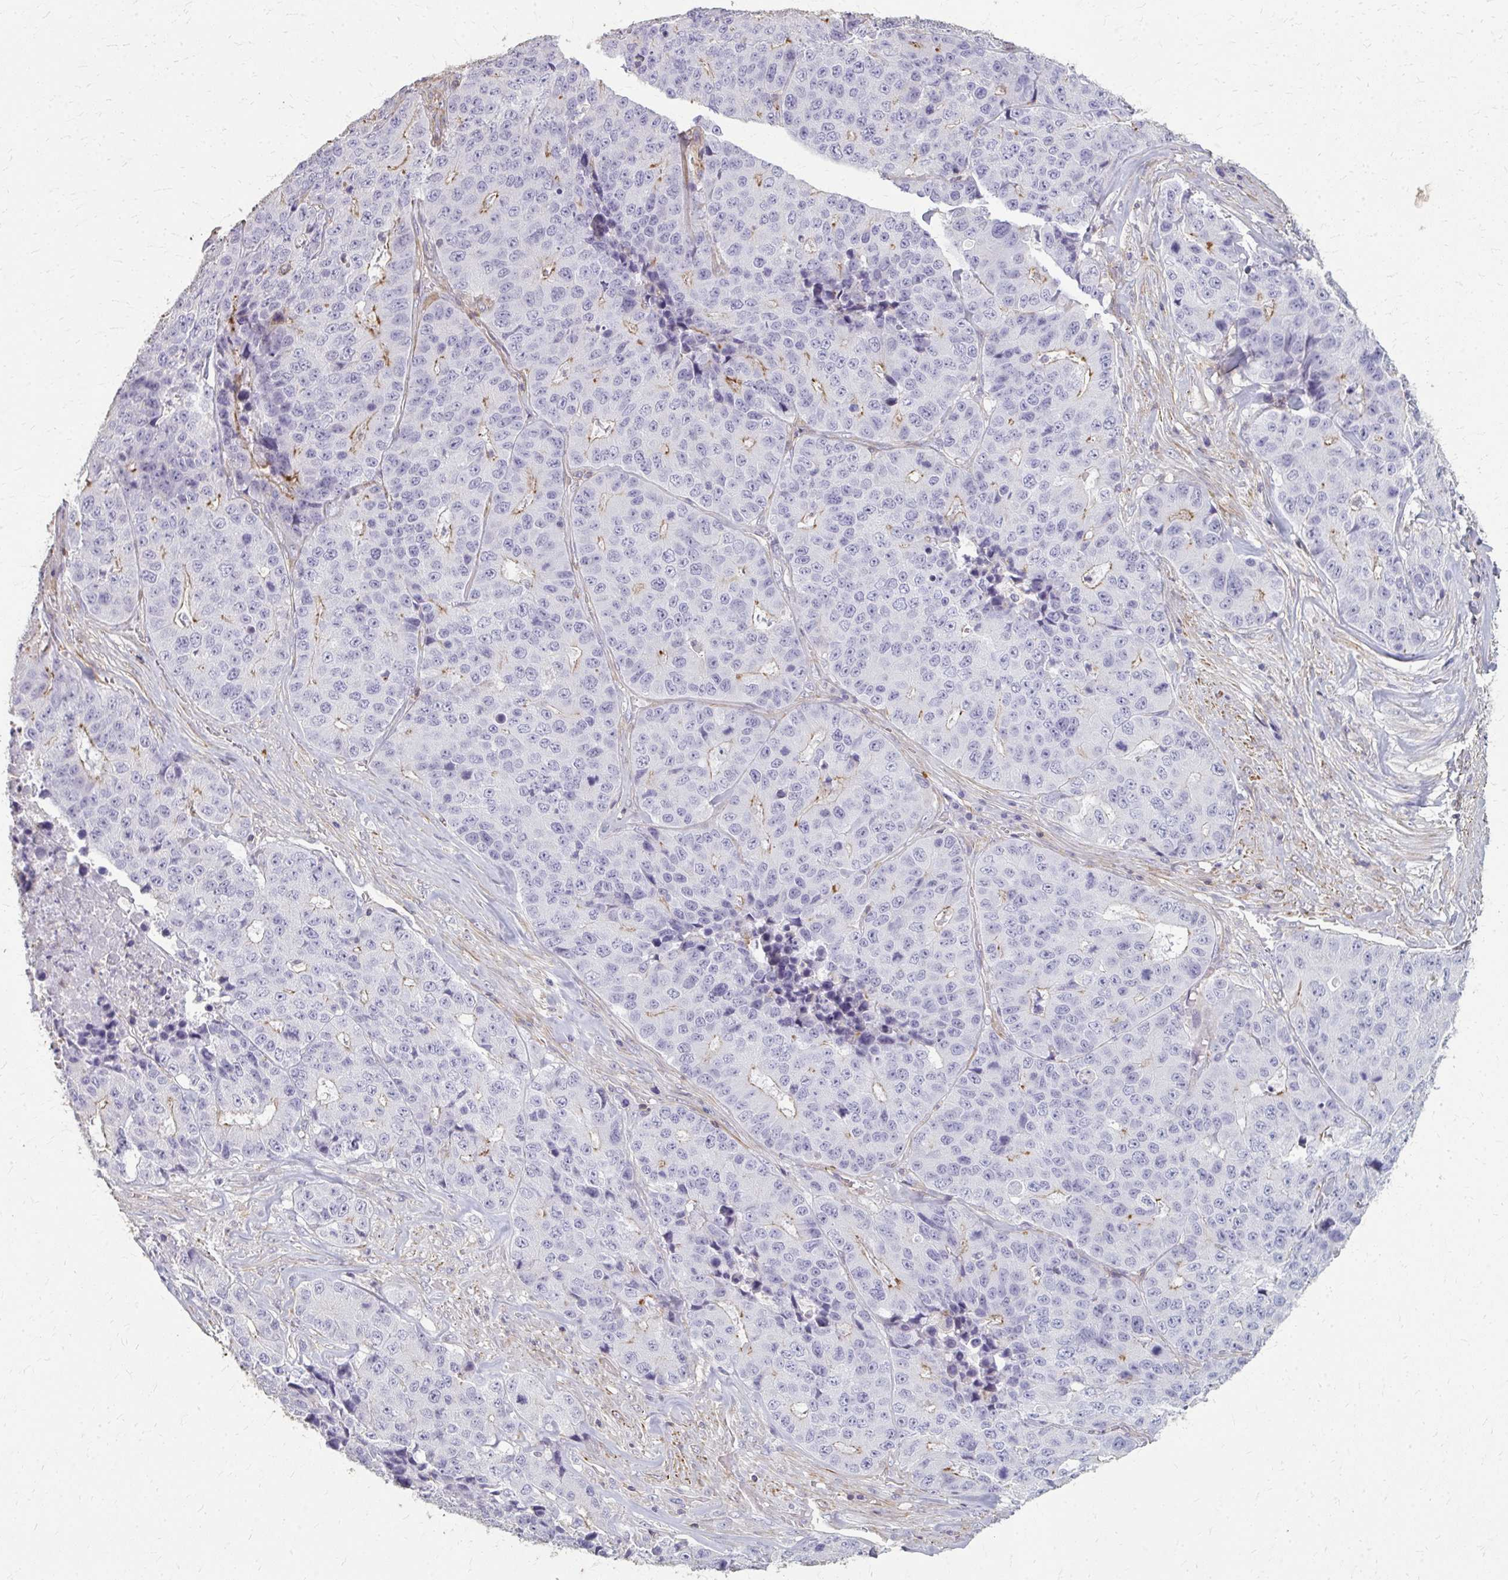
{"staining": {"intensity": "weak", "quantity": "<25%", "location": "cytoplasmic/membranous"}, "tissue": "stomach cancer", "cell_type": "Tumor cells", "image_type": "cancer", "snomed": [{"axis": "morphology", "description": "Adenocarcinoma, NOS"}, {"axis": "topography", "description": "Stomach"}], "caption": "An immunohistochemistry (IHC) photomicrograph of adenocarcinoma (stomach) is shown. There is no staining in tumor cells of adenocarcinoma (stomach). (Immunohistochemistry (ihc), brightfield microscopy, high magnification).", "gene": "TENM4", "patient": {"sex": "male", "age": 71}}